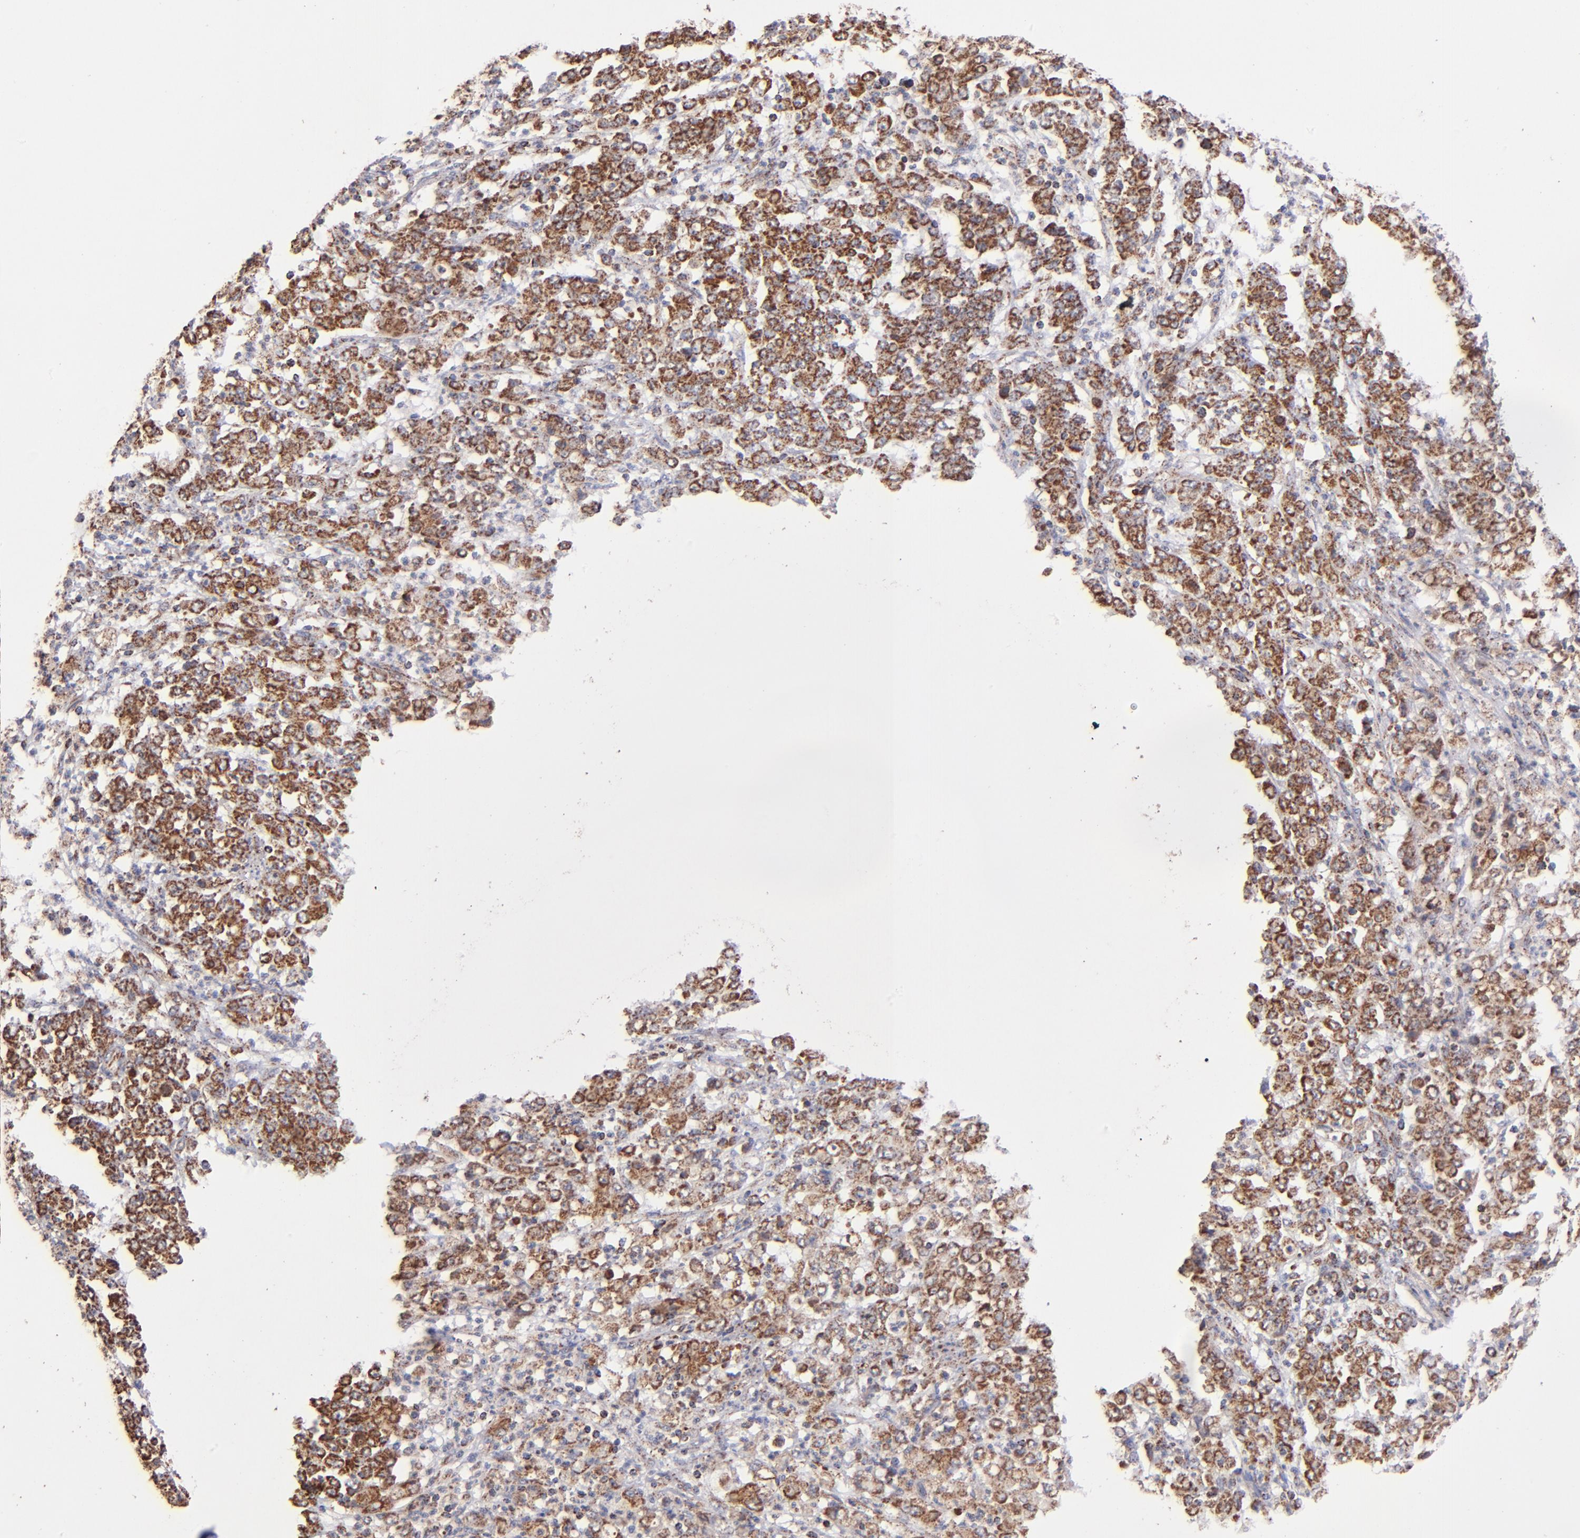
{"staining": {"intensity": "moderate", "quantity": ">75%", "location": "cytoplasmic/membranous"}, "tissue": "stomach cancer", "cell_type": "Tumor cells", "image_type": "cancer", "snomed": [{"axis": "morphology", "description": "Adenocarcinoma, NOS"}, {"axis": "topography", "description": "Stomach, lower"}], "caption": "A high-resolution image shows immunohistochemistry staining of stomach cancer, which exhibits moderate cytoplasmic/membranous staining in about >75% of tumor cells.", "gene": "DLST", "patient": {"sex": "female", "age": 71}}